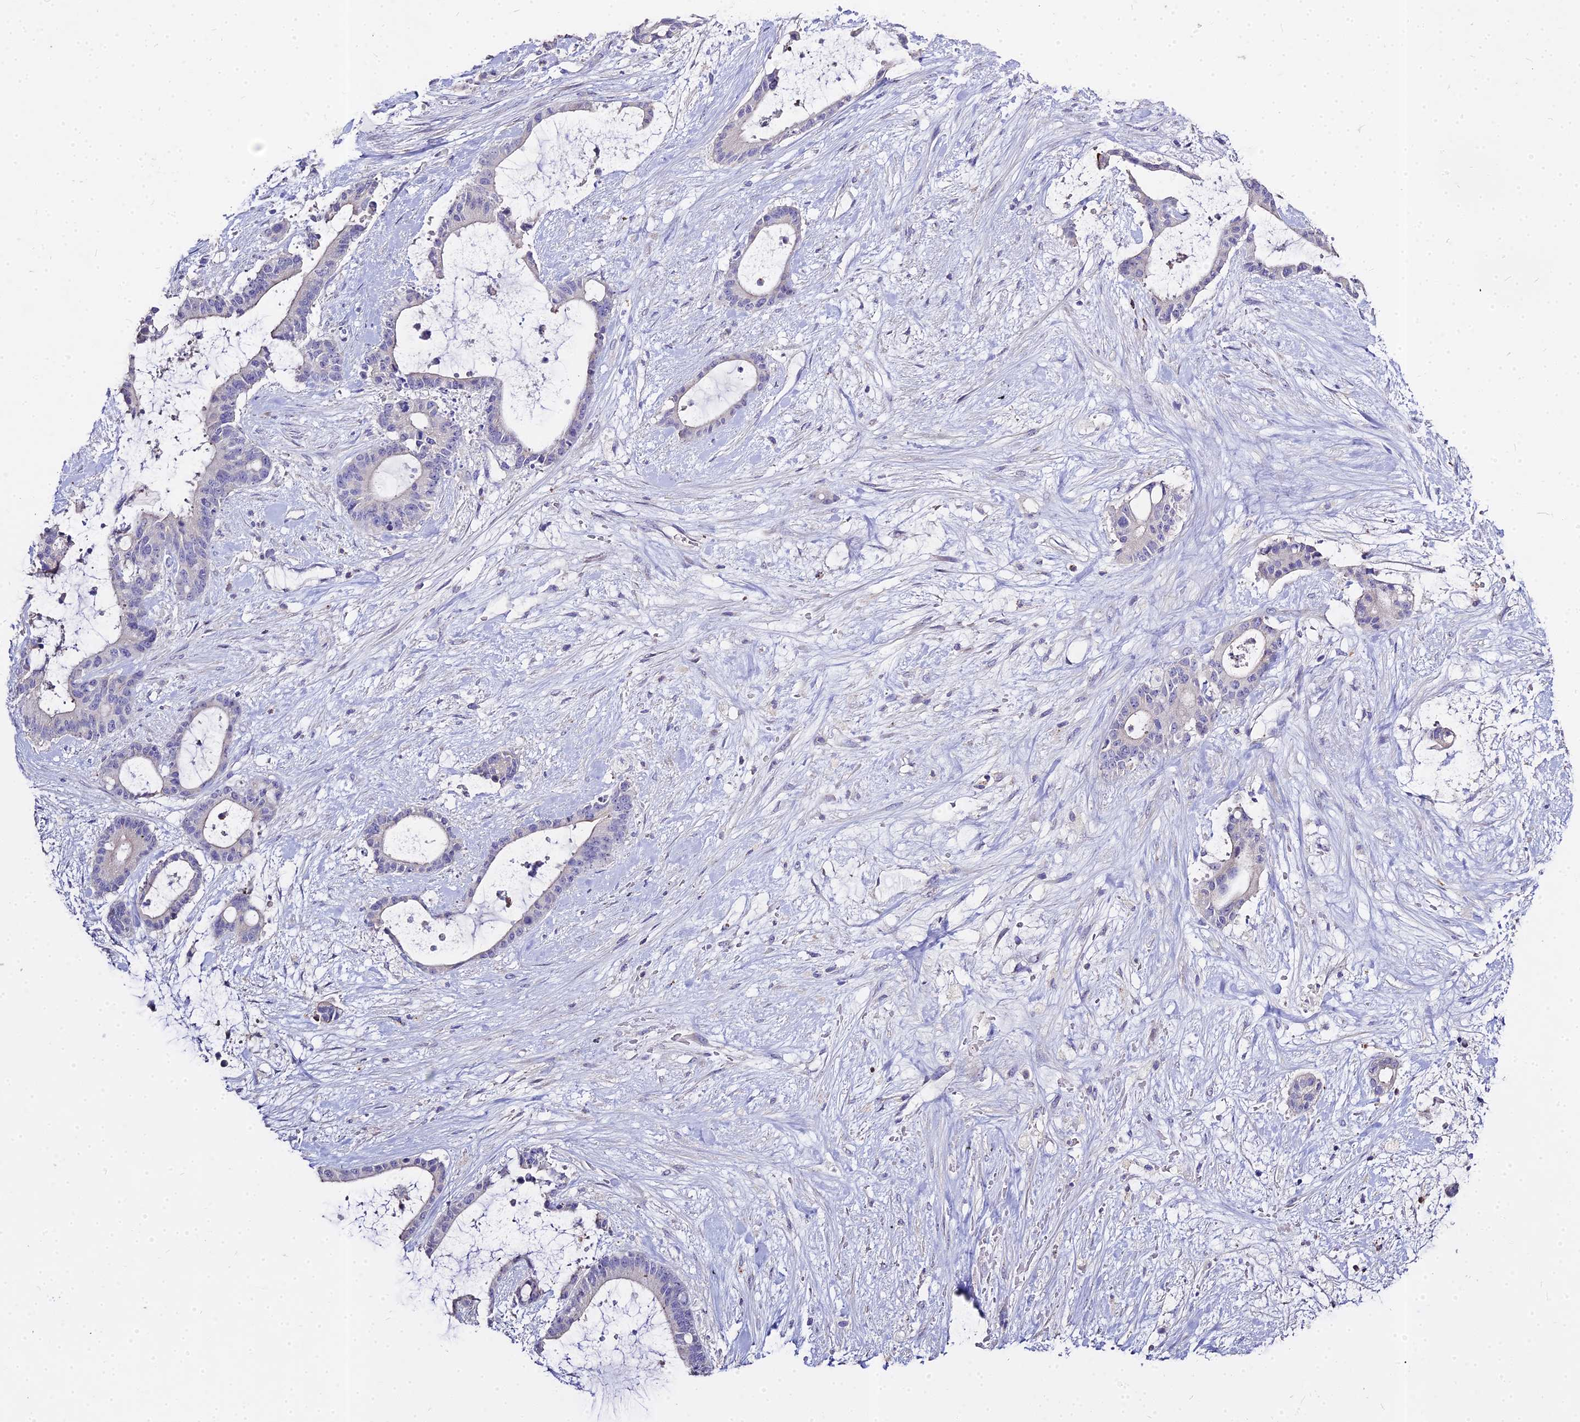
{"staining": {"intensity": "negative", "quantity": "none", "location": "none"}, "tissue": "liver cancer", "cell_type": "Tumor cells", "image_type": "cancer", "snomed": [{"axis": "morphology", "description": "Normal tissue, NOS"}, {"axis": "morphology", "description": "Cholangiocarcinoma"}, {"axis": "topography", "description": "Liver"}, {"axis": "topography", "description": "Peripheral nerve tissue"}], "caption": "This histopathology image is of liver cancer stained with immunohistochemistry (IHC) to label a protein in brown with the nuclei are counter-stained blue. There is no positivity in tumor cells.", "gene": "GLYAT", "patient": {"sex": "female", "age": 73}}